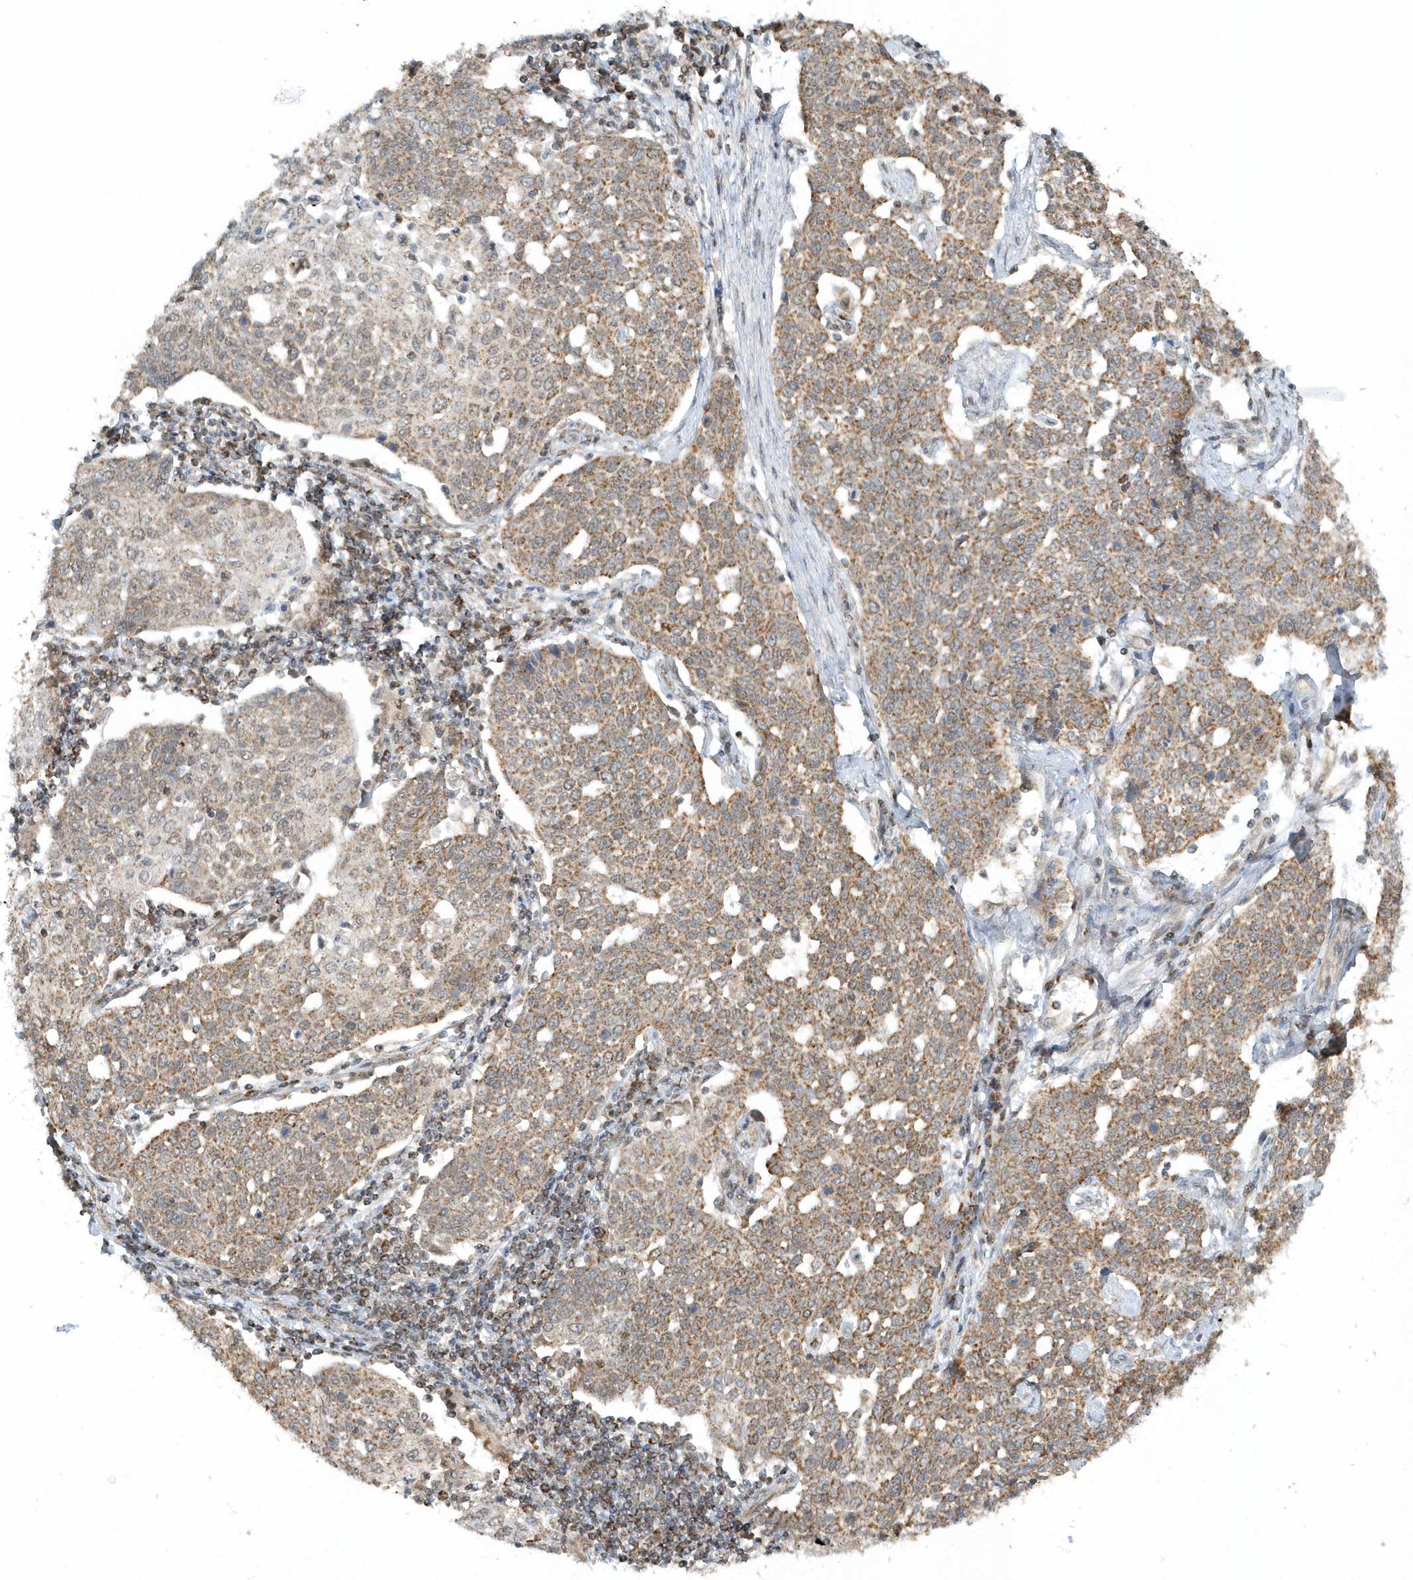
{"staining": {"intensity": "moderate", "quantity": ">75%", "location": "cytoplasmic/membranous"}, "tissue": "cervical cancer", "cell_type": "Tumor cells", "image_type": "cancer", "snomed": [{"axis": "morphology", "description": "Squamous cell carcinoma, NOS"}, {"axis": "topography", "description": "Cervix"}], "caption": "Moderate cytoplasmic/membranous staining for a protein is identified in about >75% of tumor cells of cervical cancer (squamous cell carcinoma) using immunohistochemistry (IHC).", "gene": "PSMD6", "patient": {"sex": "female", "age": 34}}